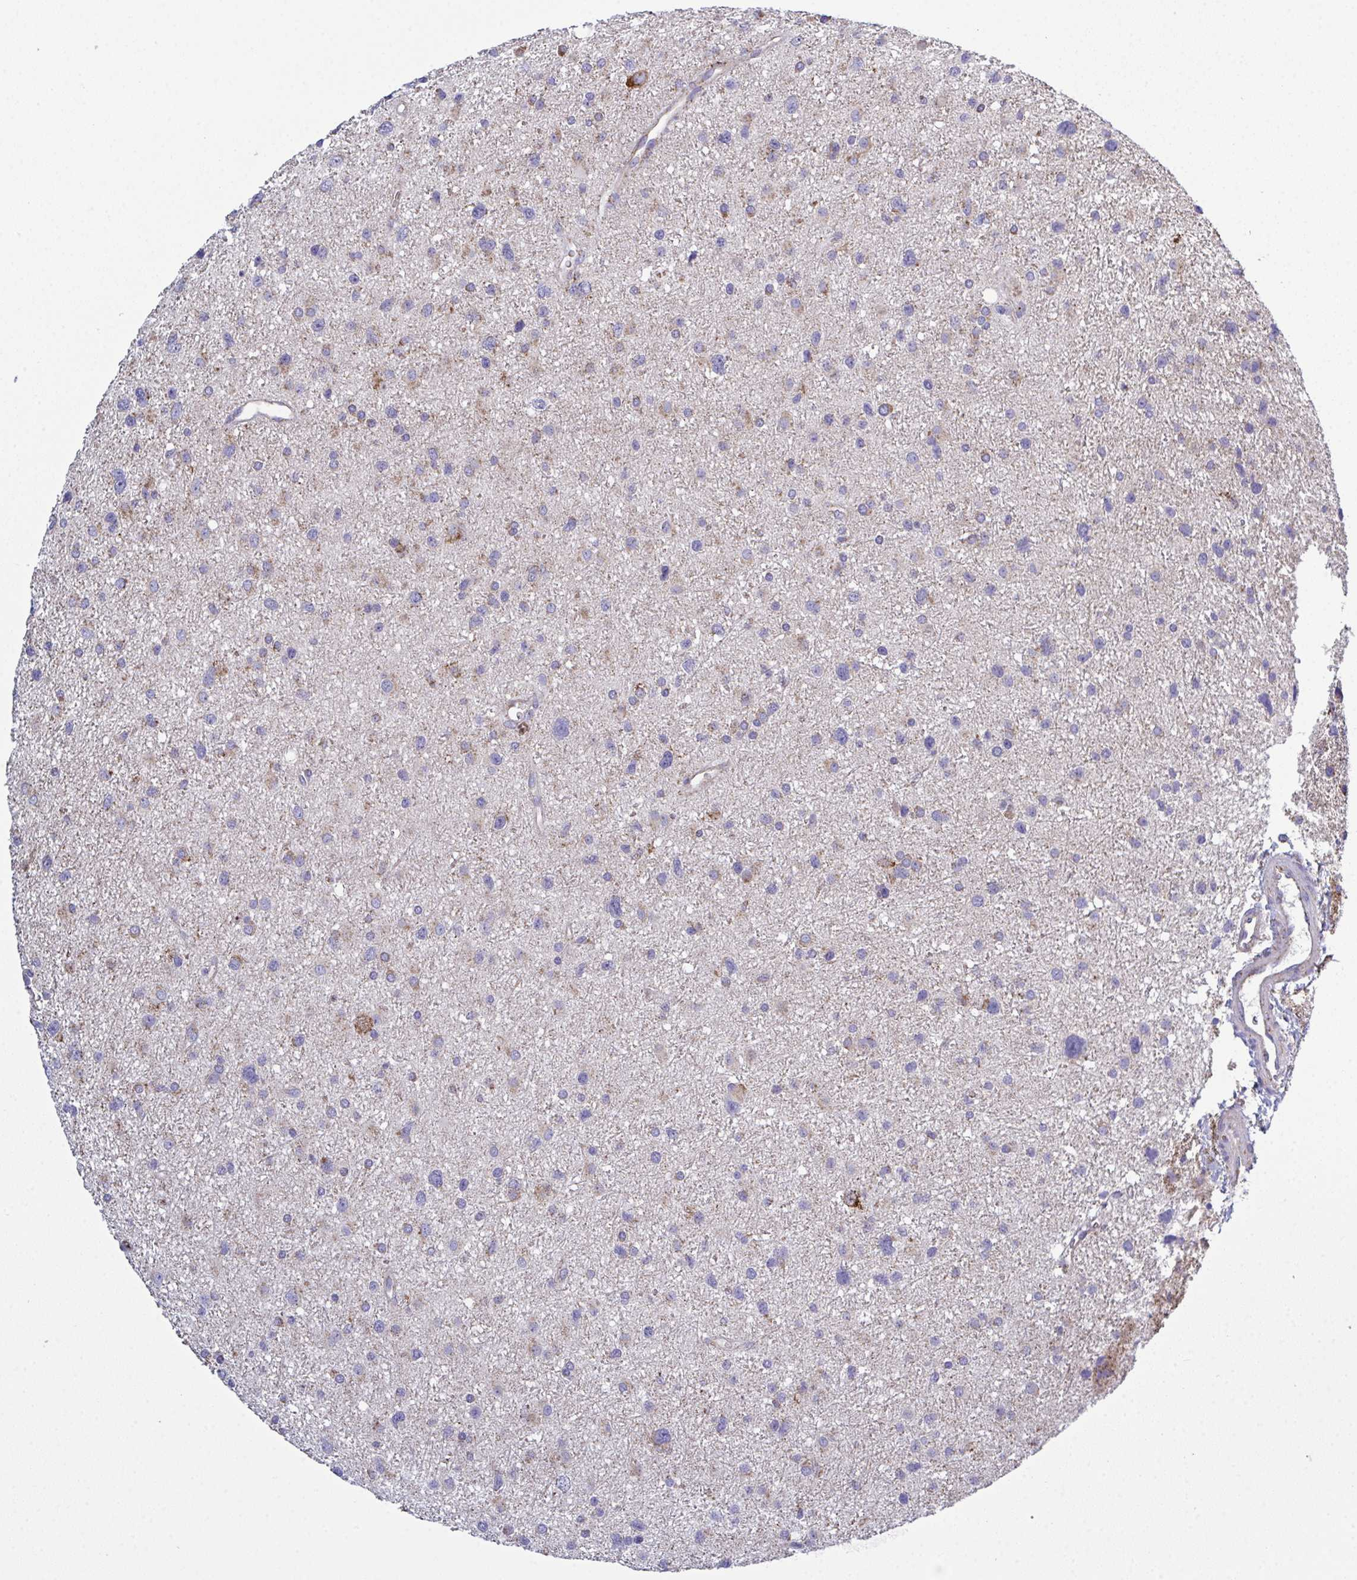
{"staining": {"intensity": "negative", "quantity": "none", "location": "none"}, "tissue": "glioma", "cell_type": "Tumor cells", "image_type": "cancer", "snomed": [{"axis": "morphology", "description": "Glioma, malignant, Low grade"}, {"axis": "topography", "description": "Brain"}], "caption": "IHC histopathology image of malignant low-grade glioma stained for a protein (brown), which reveals no positivity in tumor cells.", "gene": "CSDE1", "patient": {"sex": "female", "age": 55}}